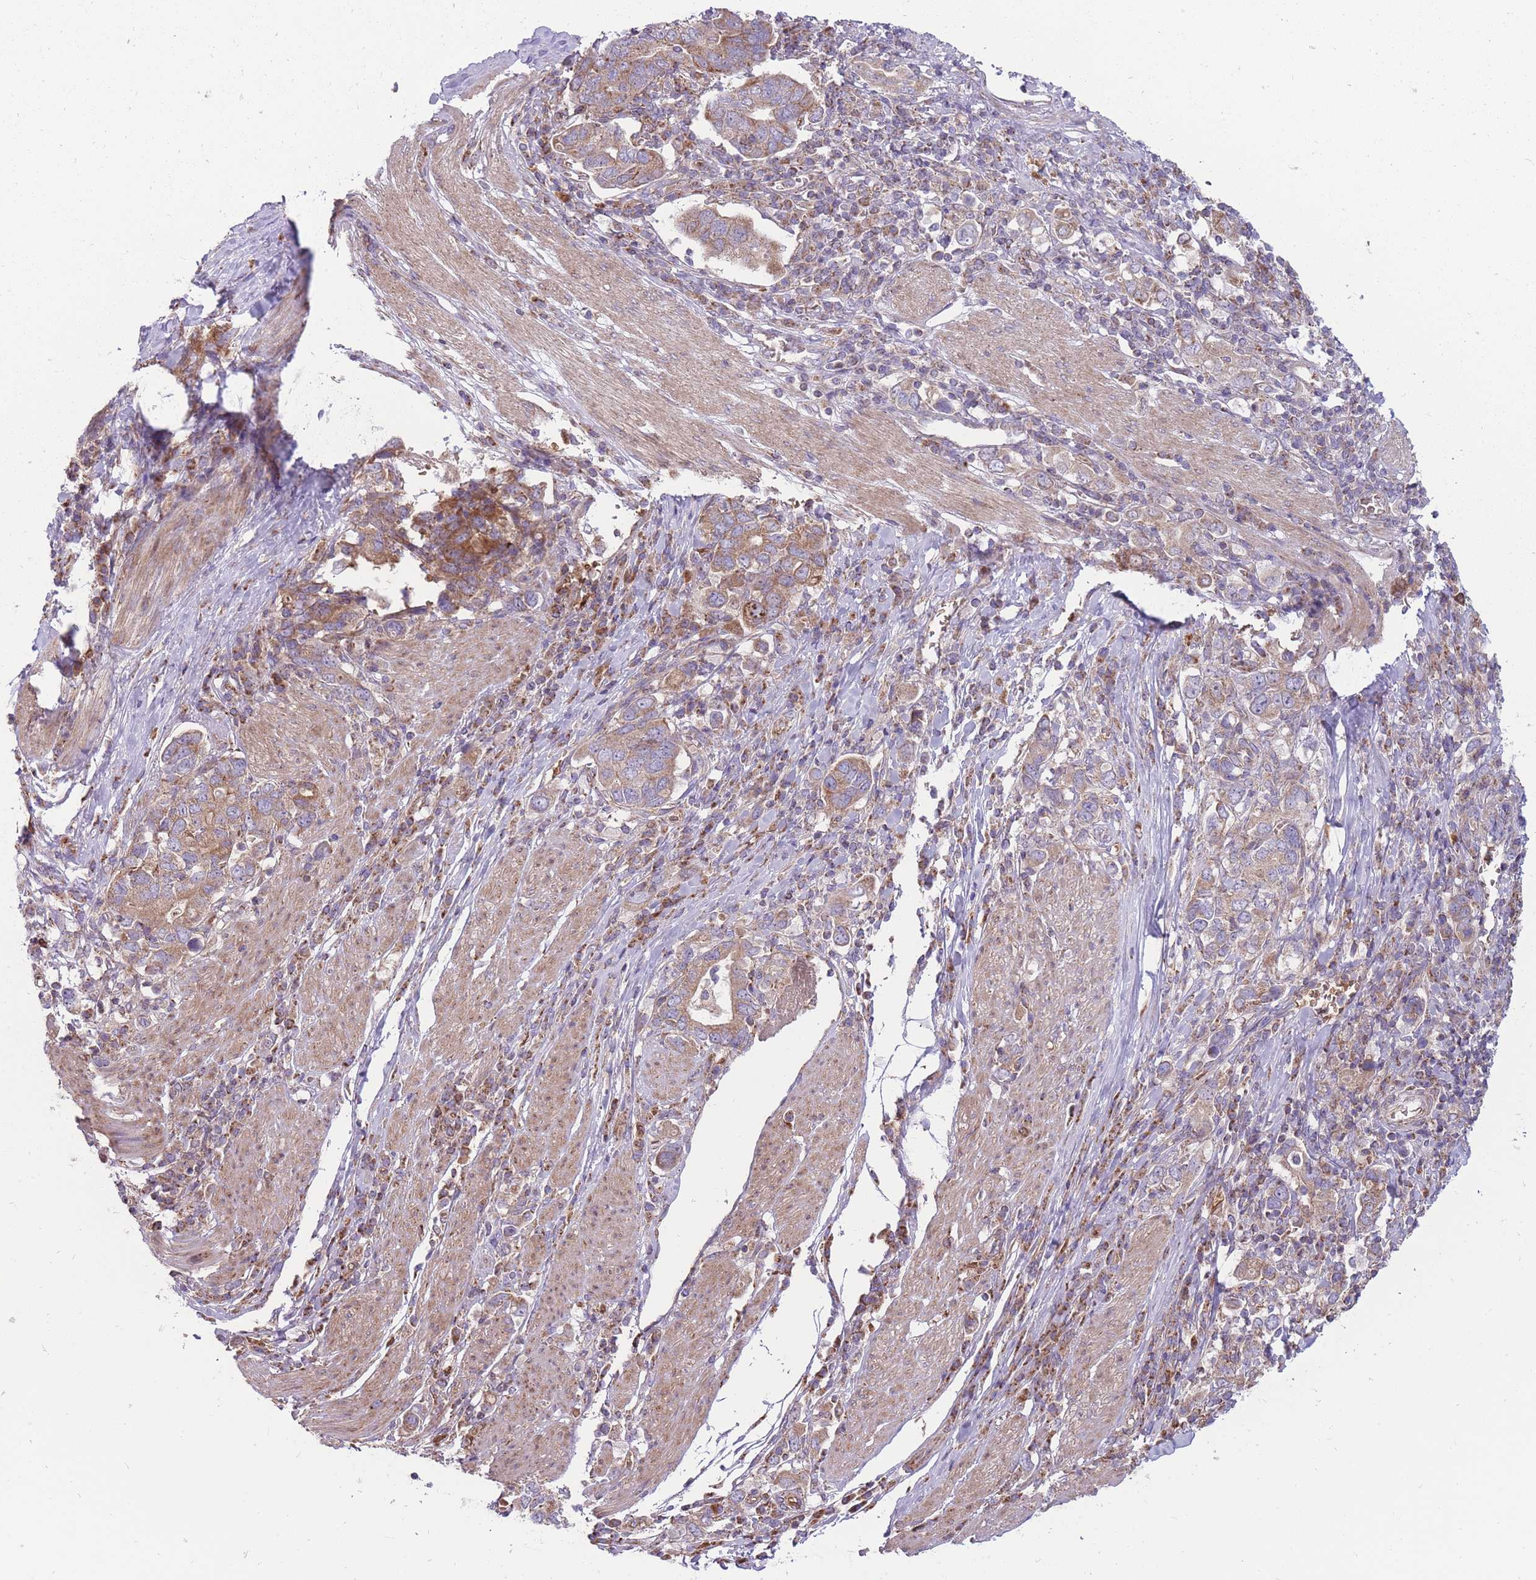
{"staining": {"intensity": "moderate", "quantity": "25%-75%", "location": "cytoplasmic/membranous"}, "tissue": "stomach cancer", "cell_type": "Tumor cells", "image_type": "cancer", "snomed": [{"axis": "morphology", "description": "Adenocarcinoma, NOS"}, {"axis": "topography", "description": "Stomach, upper"}, {"axis": "topography", "description": "Stomach"}], "caption": "This image demonstrates immunohistochemistry staining of stomach adenocarcinoma, with medium moderate cytoplasmic/membranous positivity in about 25%-75% of tumor cells.", "gene": "ANKRD10", "patient": {"sex": "male", "age": 62}}